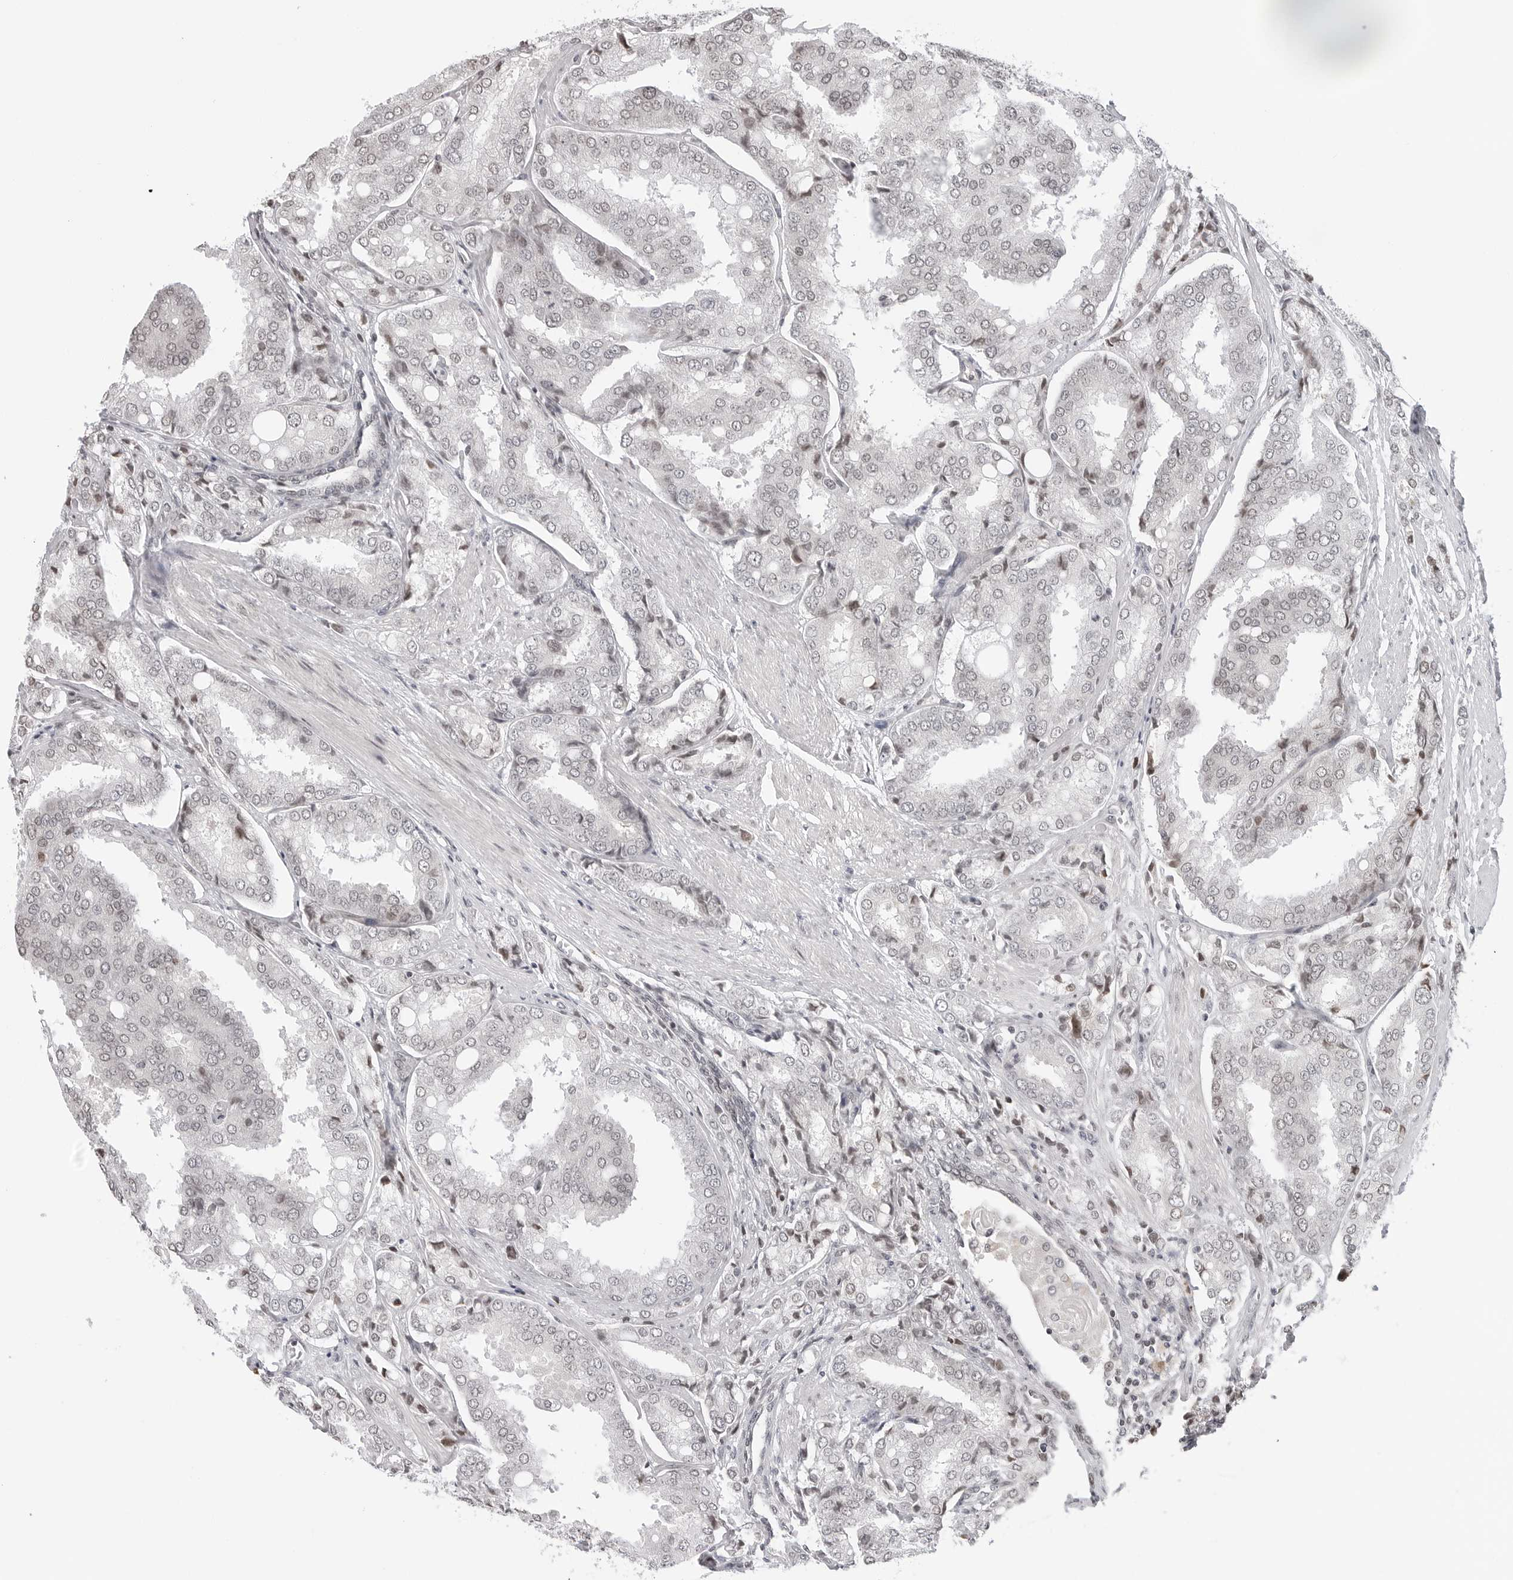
{"staining": {"intensity": "weak", "quantity": "<25%", "location": "nuclear"}, "tissue": "prostate cancer", "cell_type": "Tumor cells", "image_type": "cancer", "snomed": [{"axis": "morphology", "description": "Adenocarcinoma, High grade"}, {"axis": "topography", "description": "Prostate"}], "caption": "High magnification brightfield microscopy of prostate cancer (adenocarcinoma (high-grade)) stained with DAB (3,3'-diaminobenzidine) (brown) and counterstained with hematoxylin (blue): tumor cells show no significant positivity.", "gene": "C8orf33", "patient": {"sex": "male", "age": 50}}